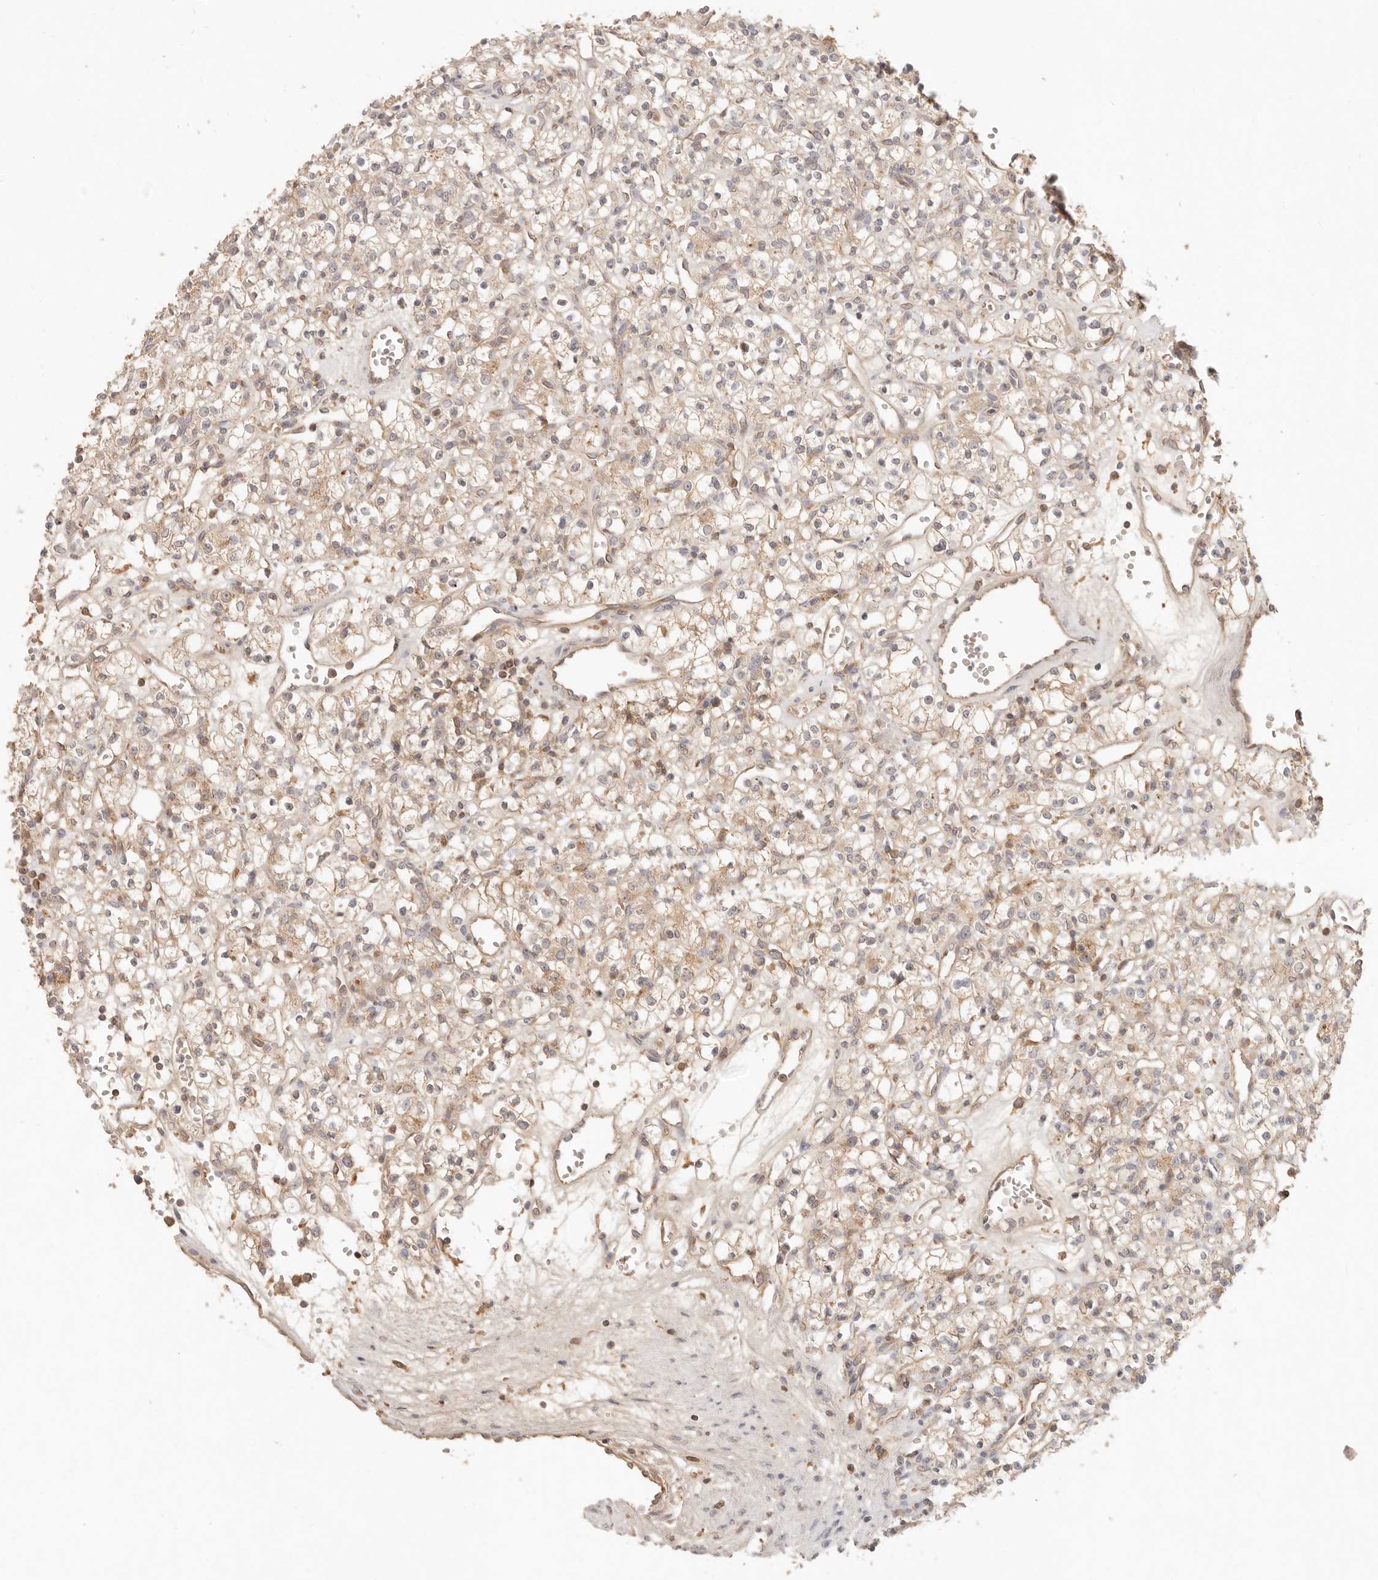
{"staining": {"intensity": "weak", "quantity": ">75%", "location": "cytoplasmic/membranous"}, "tissue": "renal cancer", "cell_type": "Tumor cells", "image_type": "cancer", "snomed": [{"axis": "morphology", "description": "Adenocarcinoma, NOS"}, {"axis": "topography", "description": "Kidney"}], "caption": "Immunohistochemistry (DAB (3,3'-diaminobenzidine)) staining of adenocarcinoma (renal) reveals weak cytoplasmic/membranous protein positivity in about >75% of tumor cells.", "gene": "NECAP2", "patient": {"sex": "female", "age": 59}}